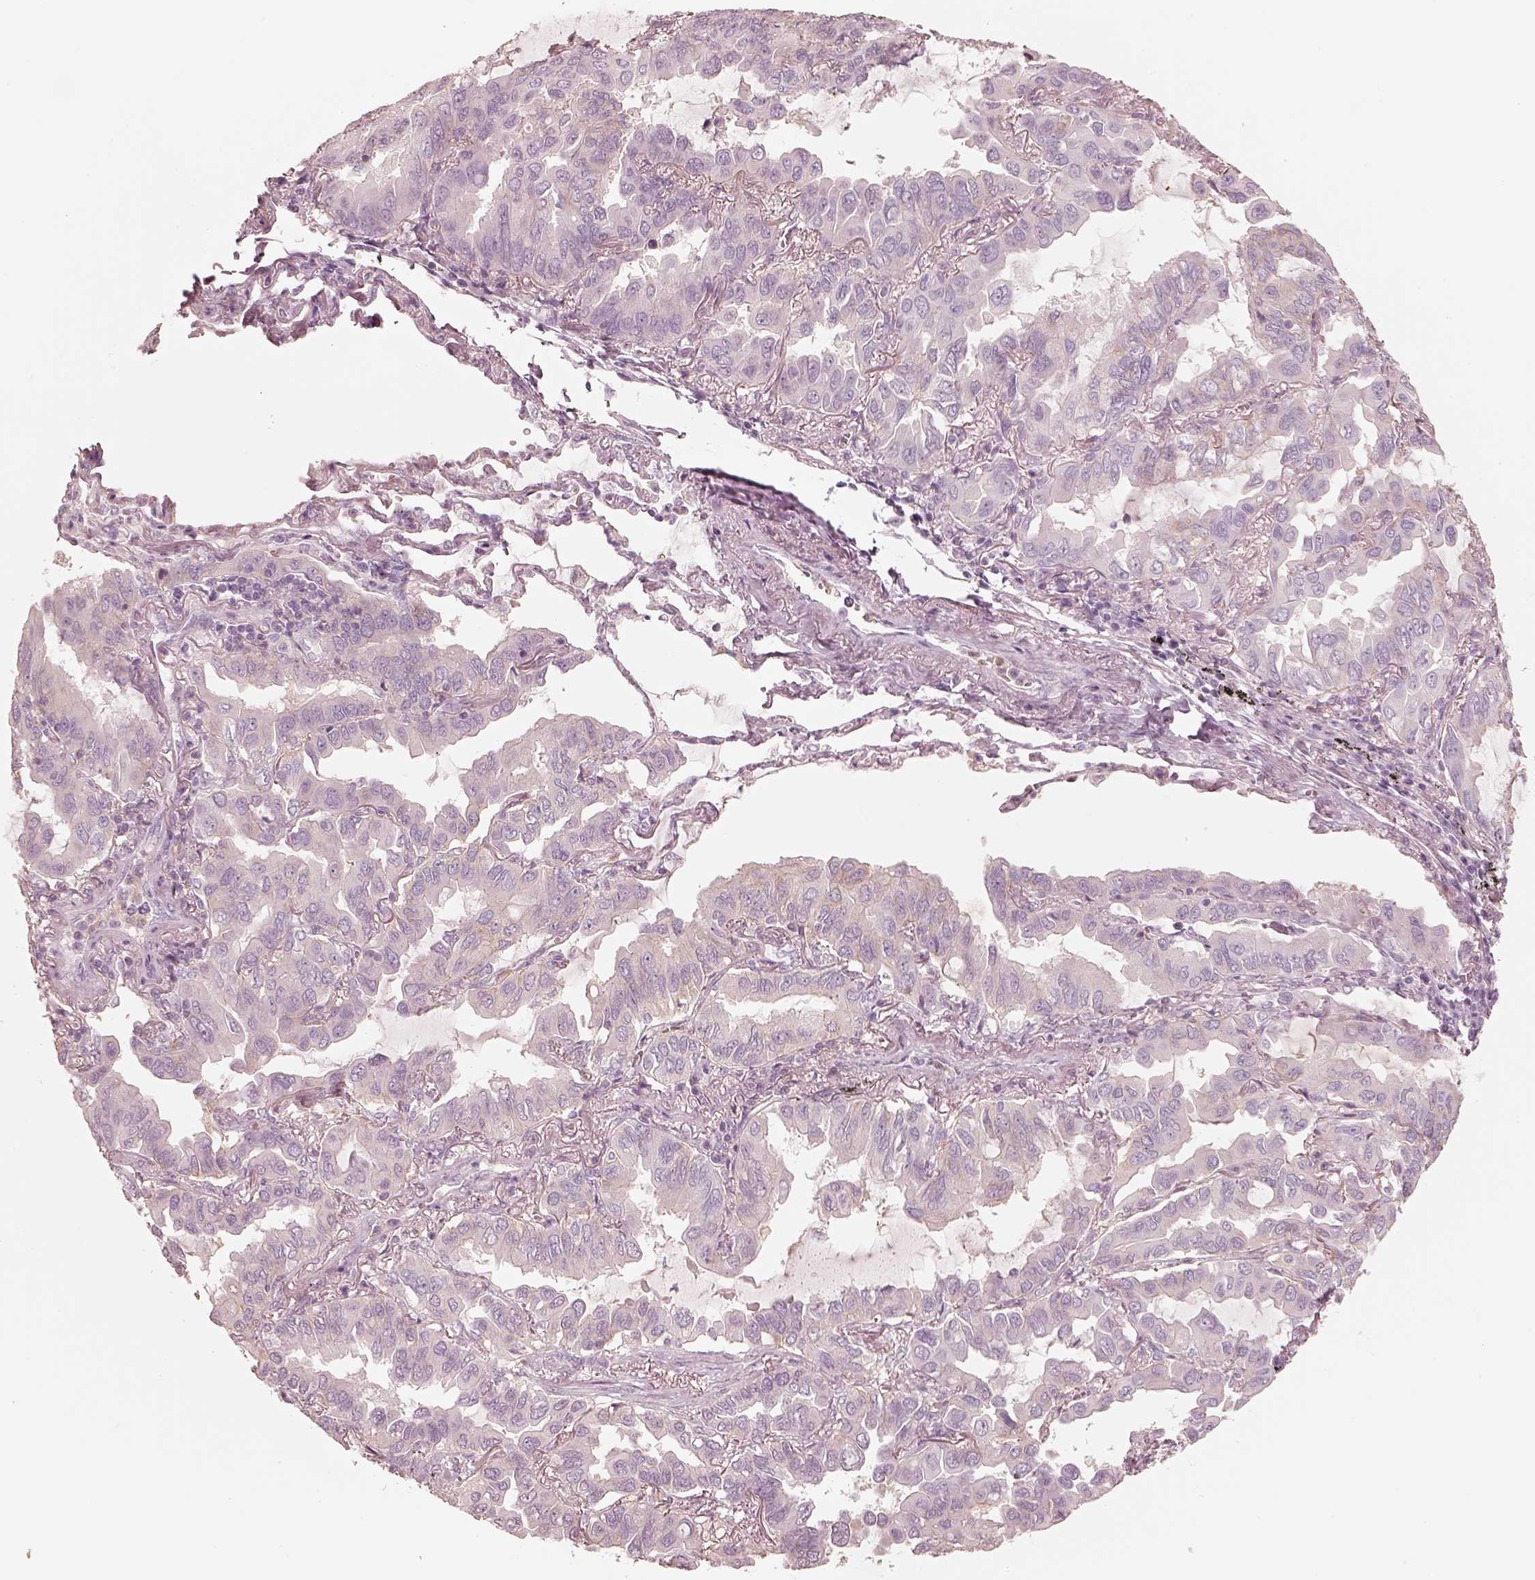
{"staining": {"intensity": "weak", "quantity": "<25%", "location": "cytoplasmic/membranous"}, "tissue": "lung cancer", "cell_type": "Tumor cells", "image_type": "cancer", "snomed": [{"axis": "morphology", "description": "Adenocarcinoma, NOS"}, {"axis": "topography", "description": "Lung"}], "caption": "Human adenocarcinoma (lung) stained for a protein using IHC reveals no expression in tumor cells.", "gene": "GPRIN1", "patient": {"sex": "male", "age": 64}}